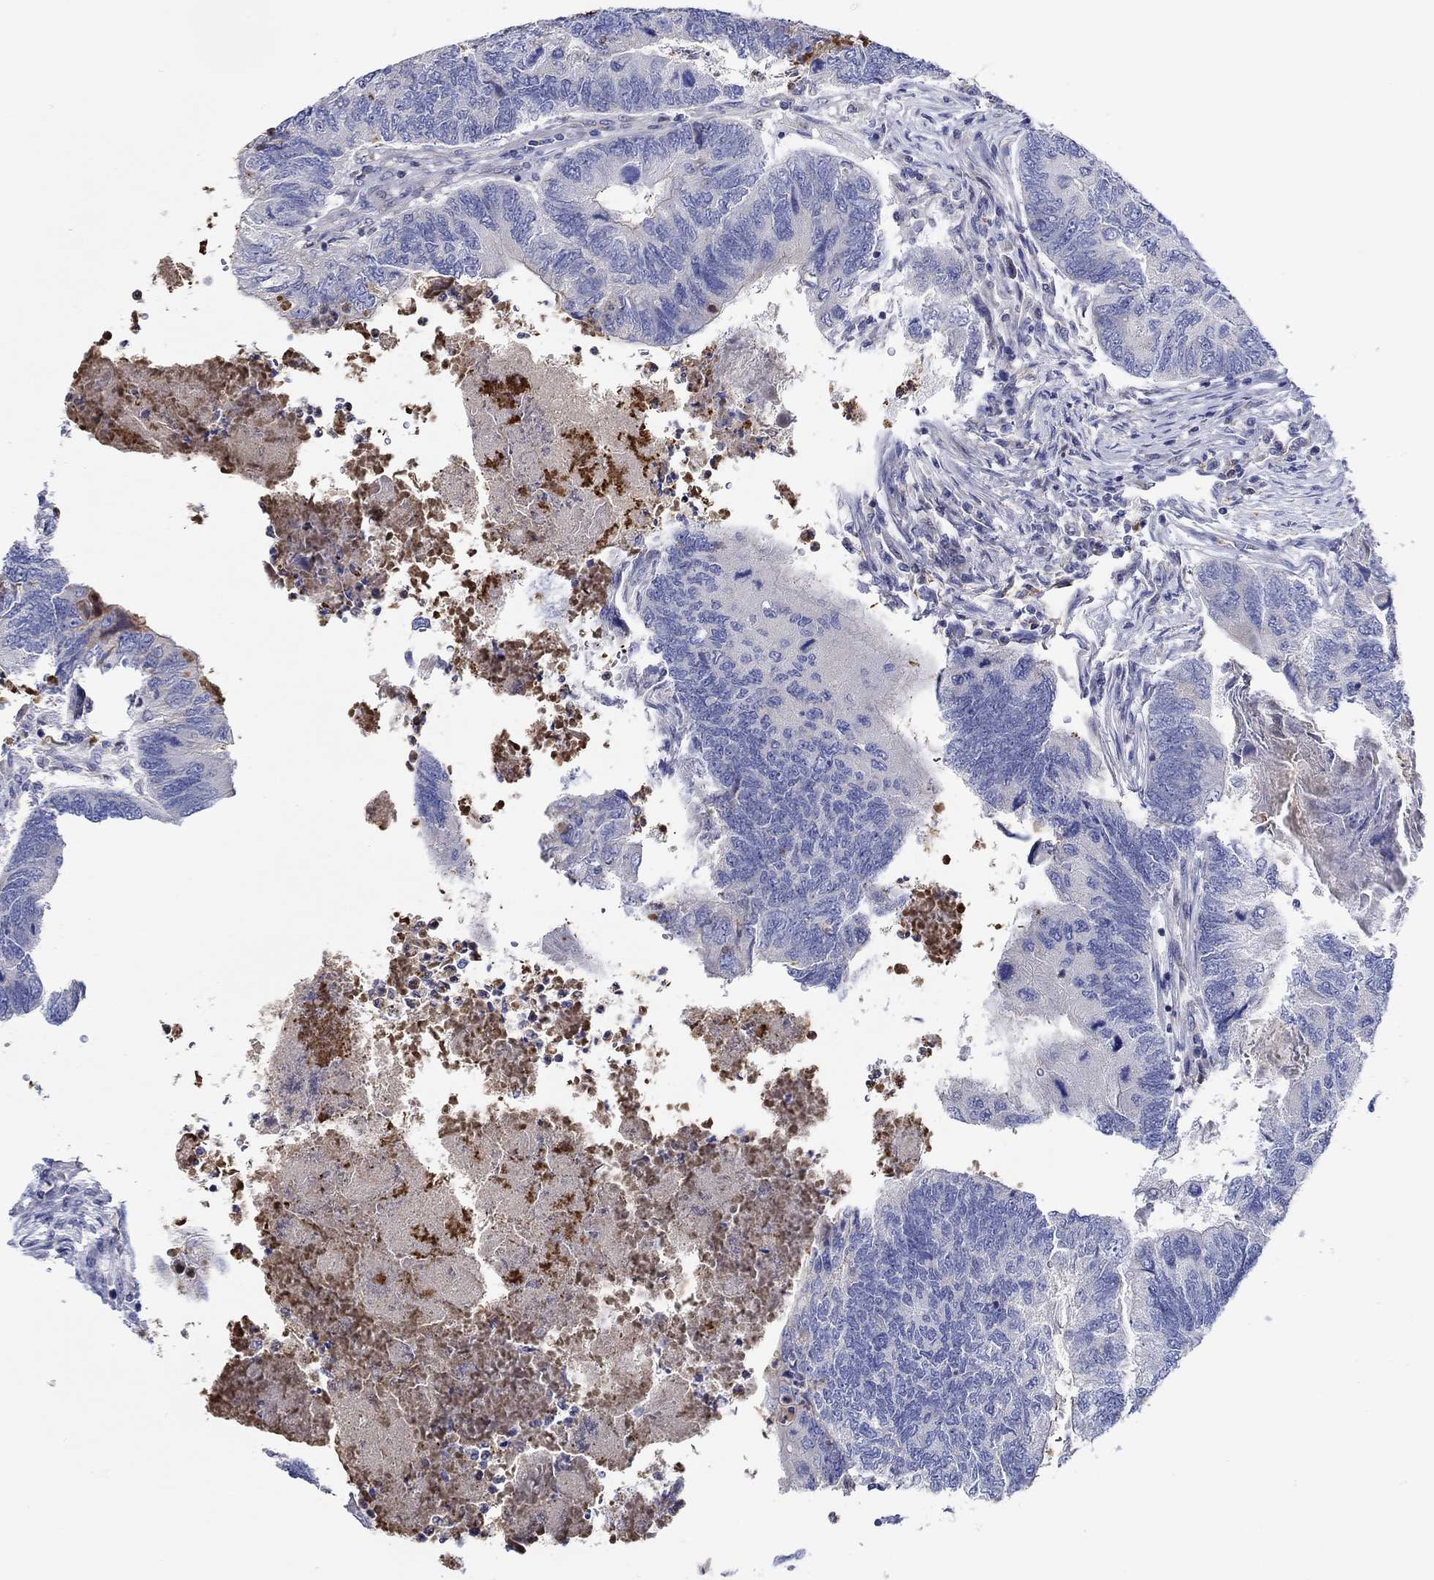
{"staining": {"intensity": "negative", "quantity": "none", "location": "none"}, "tissue": "colorectal cancer", "cell_type": "Tumor cells", "image_type": "cancer", "snomed": [{"axis": "morphology", "description": "Adenocarcinoma, NOS"}, {"axis": "topography", "description": "Colon"}], "caption": "This is an immunohistochemistry image of colorectal adenocarcinoma. There is no expression in tumor cells.", "gene": "CFAP61", "patient": {"sex": "female", "age": 67}}